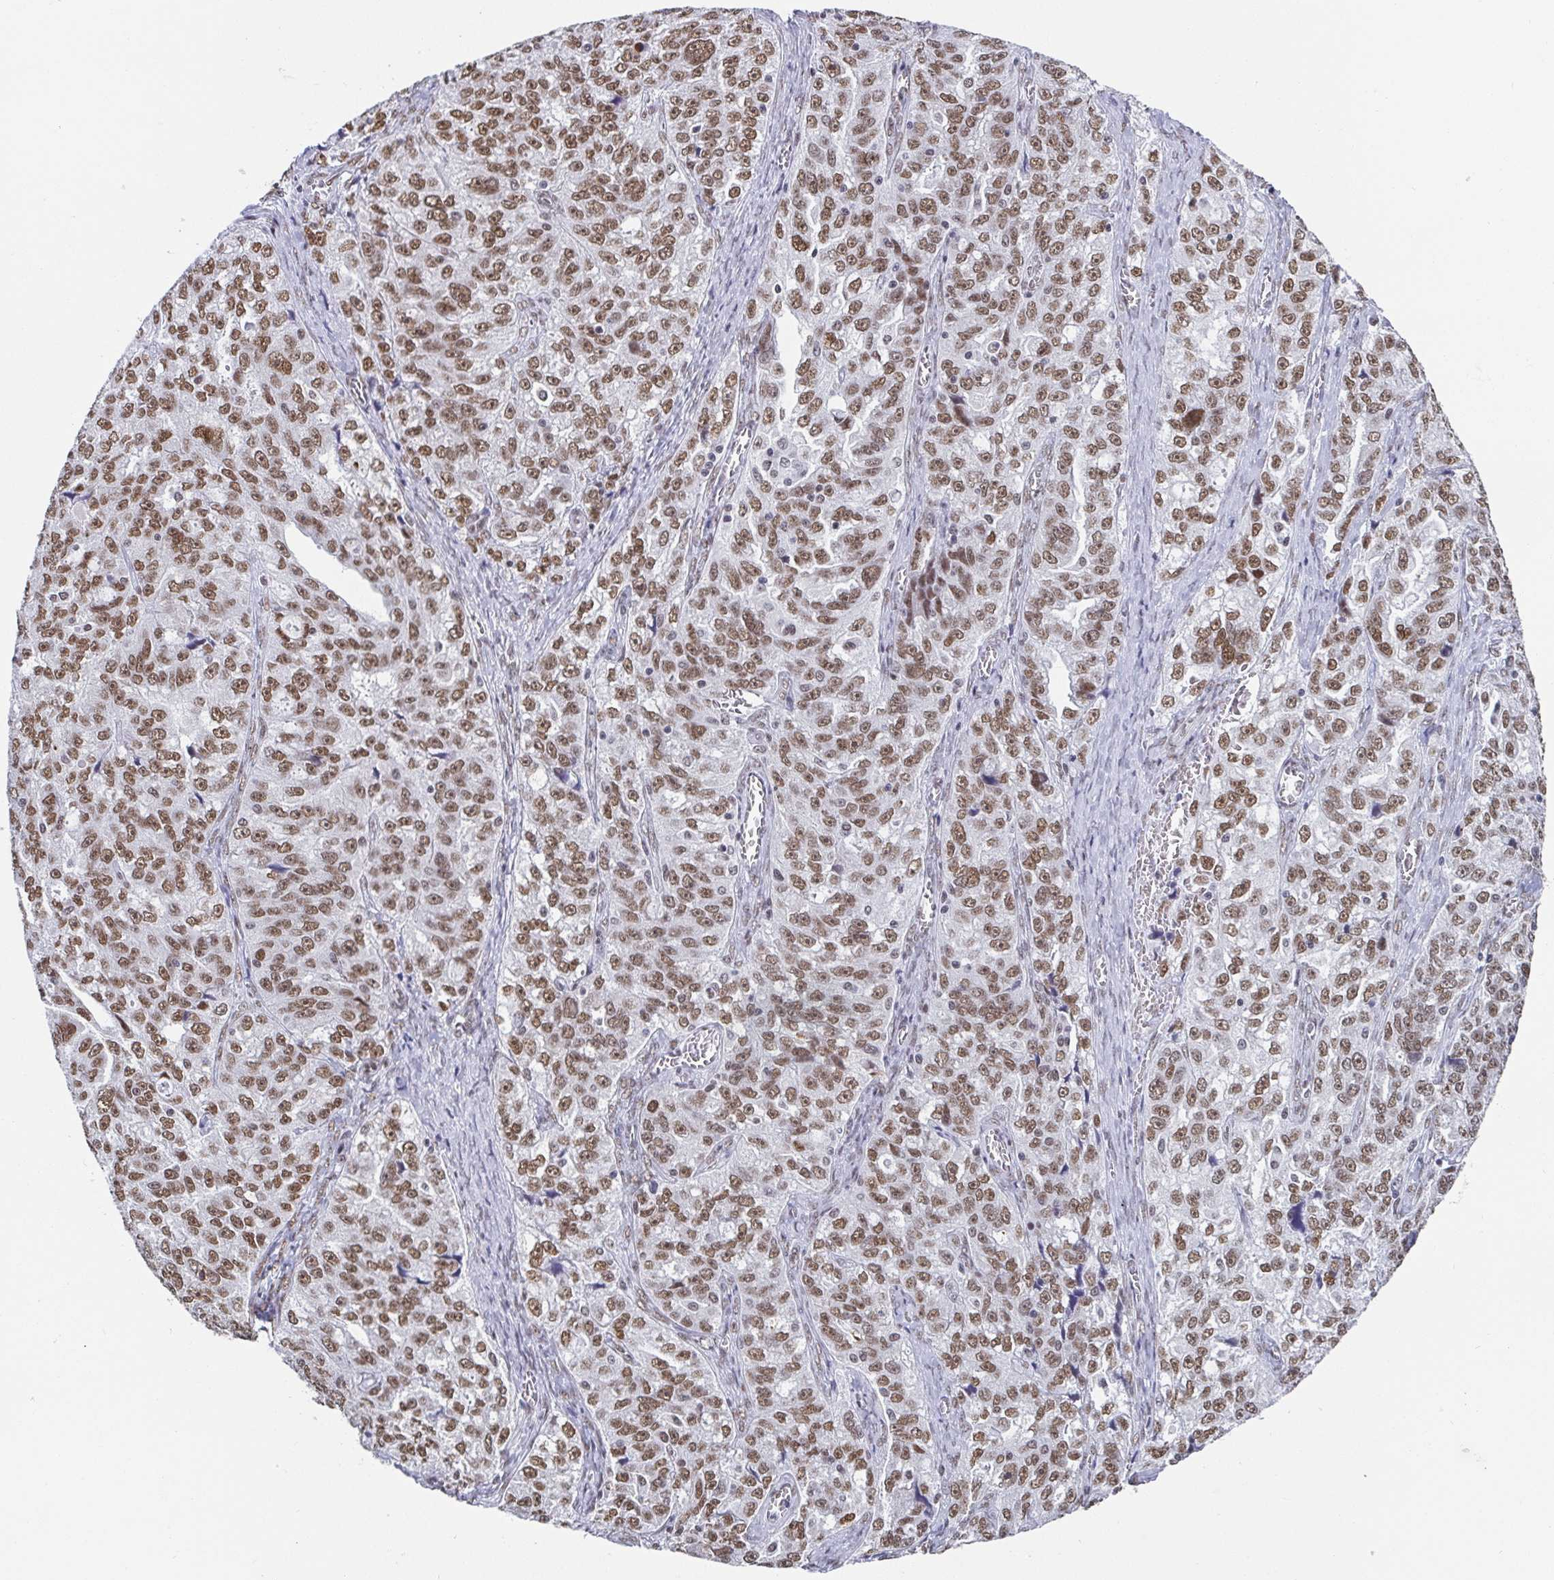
{"staining": {"intensity": "moderate", "quantity": ">75%", "location": "nuclear"}, "tissue": "ovarian cancer", "cell_type": "Tumor cells", "image_type": "cancer", "snomed": [{"axis": "morphology", "description": "Cystadenocarcinoma, serous, NOS"}, {"axis": "topography", "description": "Ovary"}], "caption": "A medium amount of moderate nuclear expression is seen in approximately >75% of tumor cells in serous cystadenocarcinoma (ovarian) tissue.", "gene": "SLC7A10", "patient": {"sex": "female", "age": 51}}